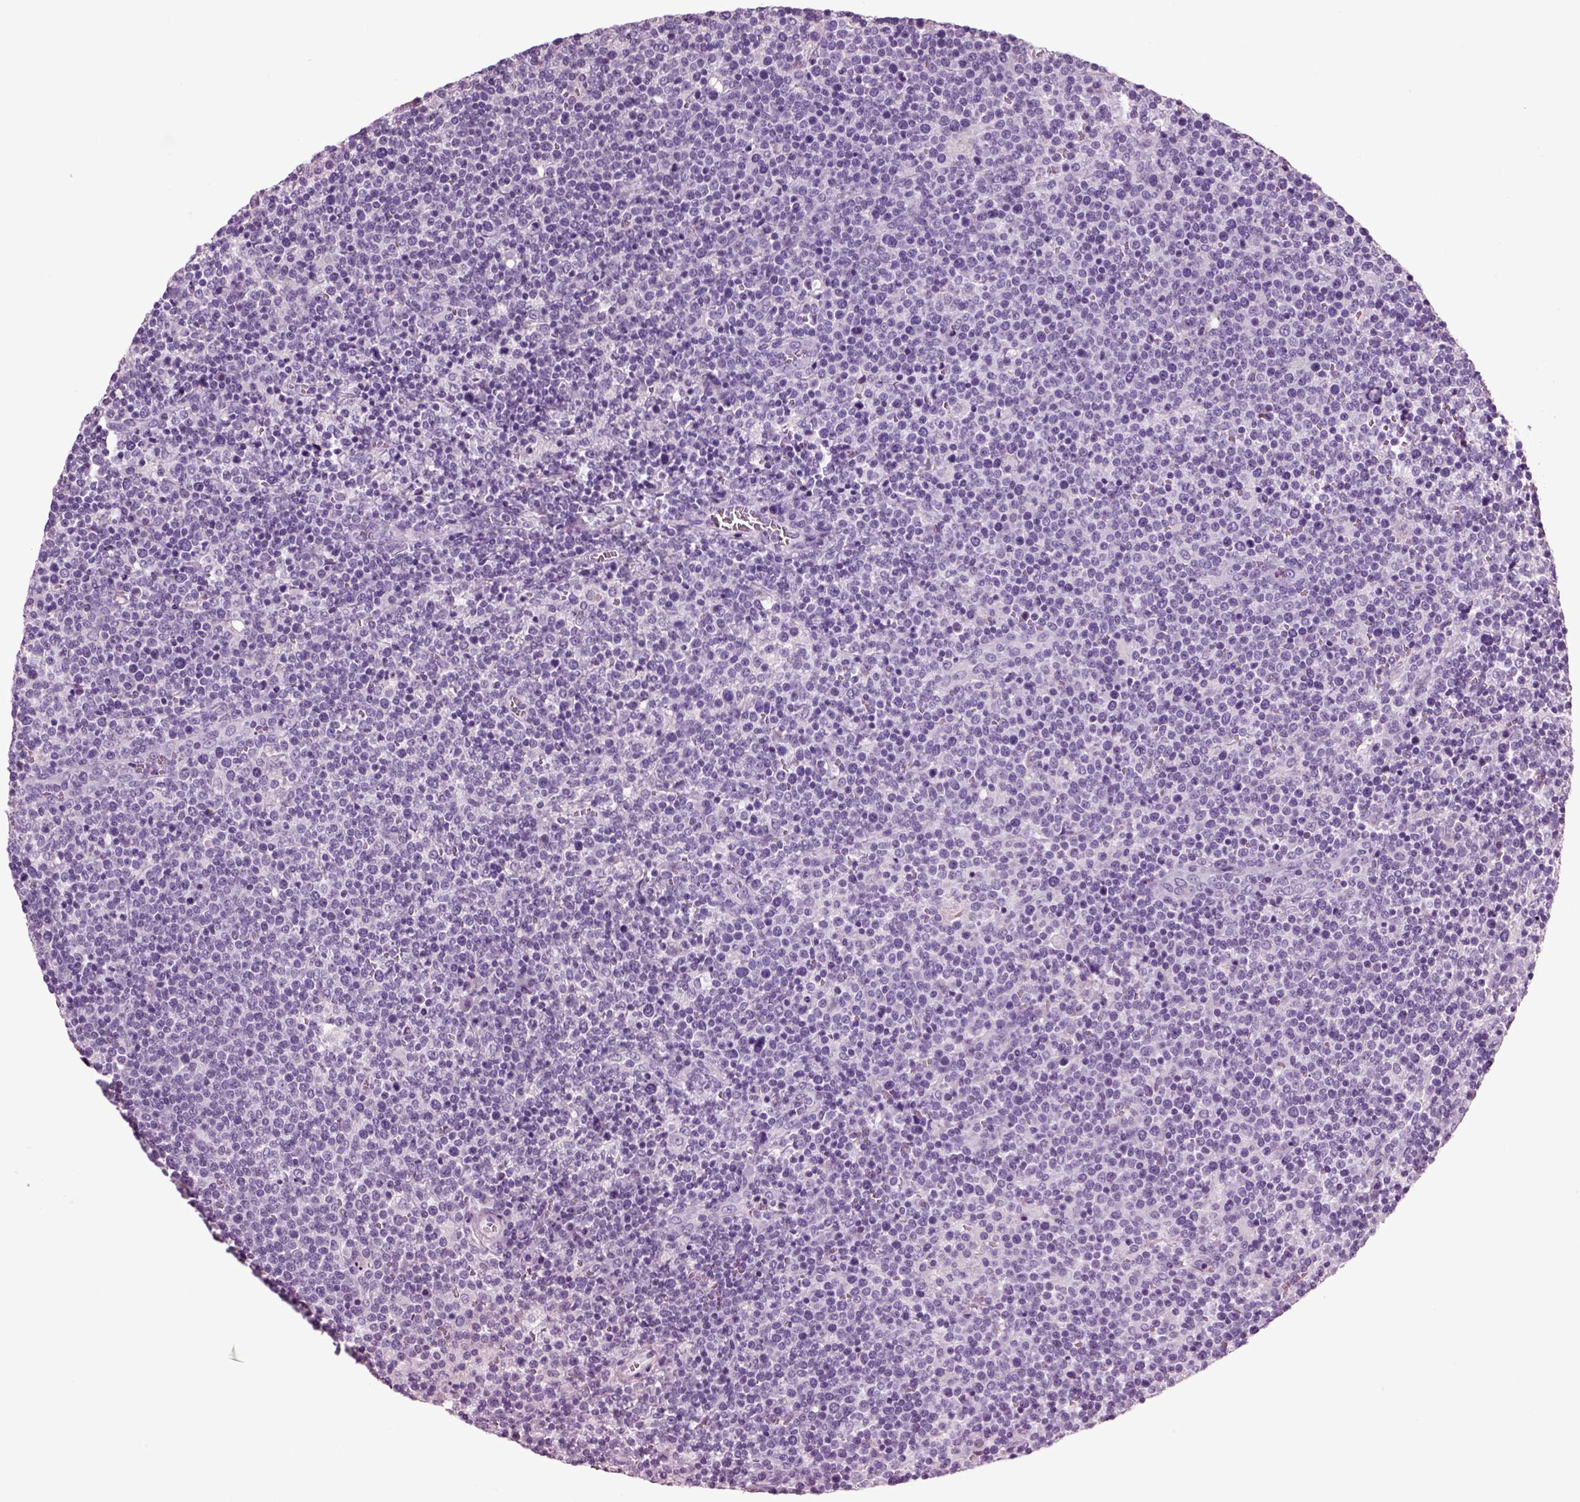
{"staining": {"intensity": "negative", "quantity": "none", "location": "none"}, "tissue": "lymphoma", "cell_type": "Tumor cells", "image_type": "cancer", "snomed": [{"axis": "morphology", "description": "Malignant lymphoma, non-Hodgkin's type, High grade"}, {"axis": "topography", "description": "Lymph node"}], "caption": "Histopathology image shows no protein expression in tumor cells of lymphoma tissue.", "gene": "CHGB", "patient": {"sex": "male", "age": 61}}